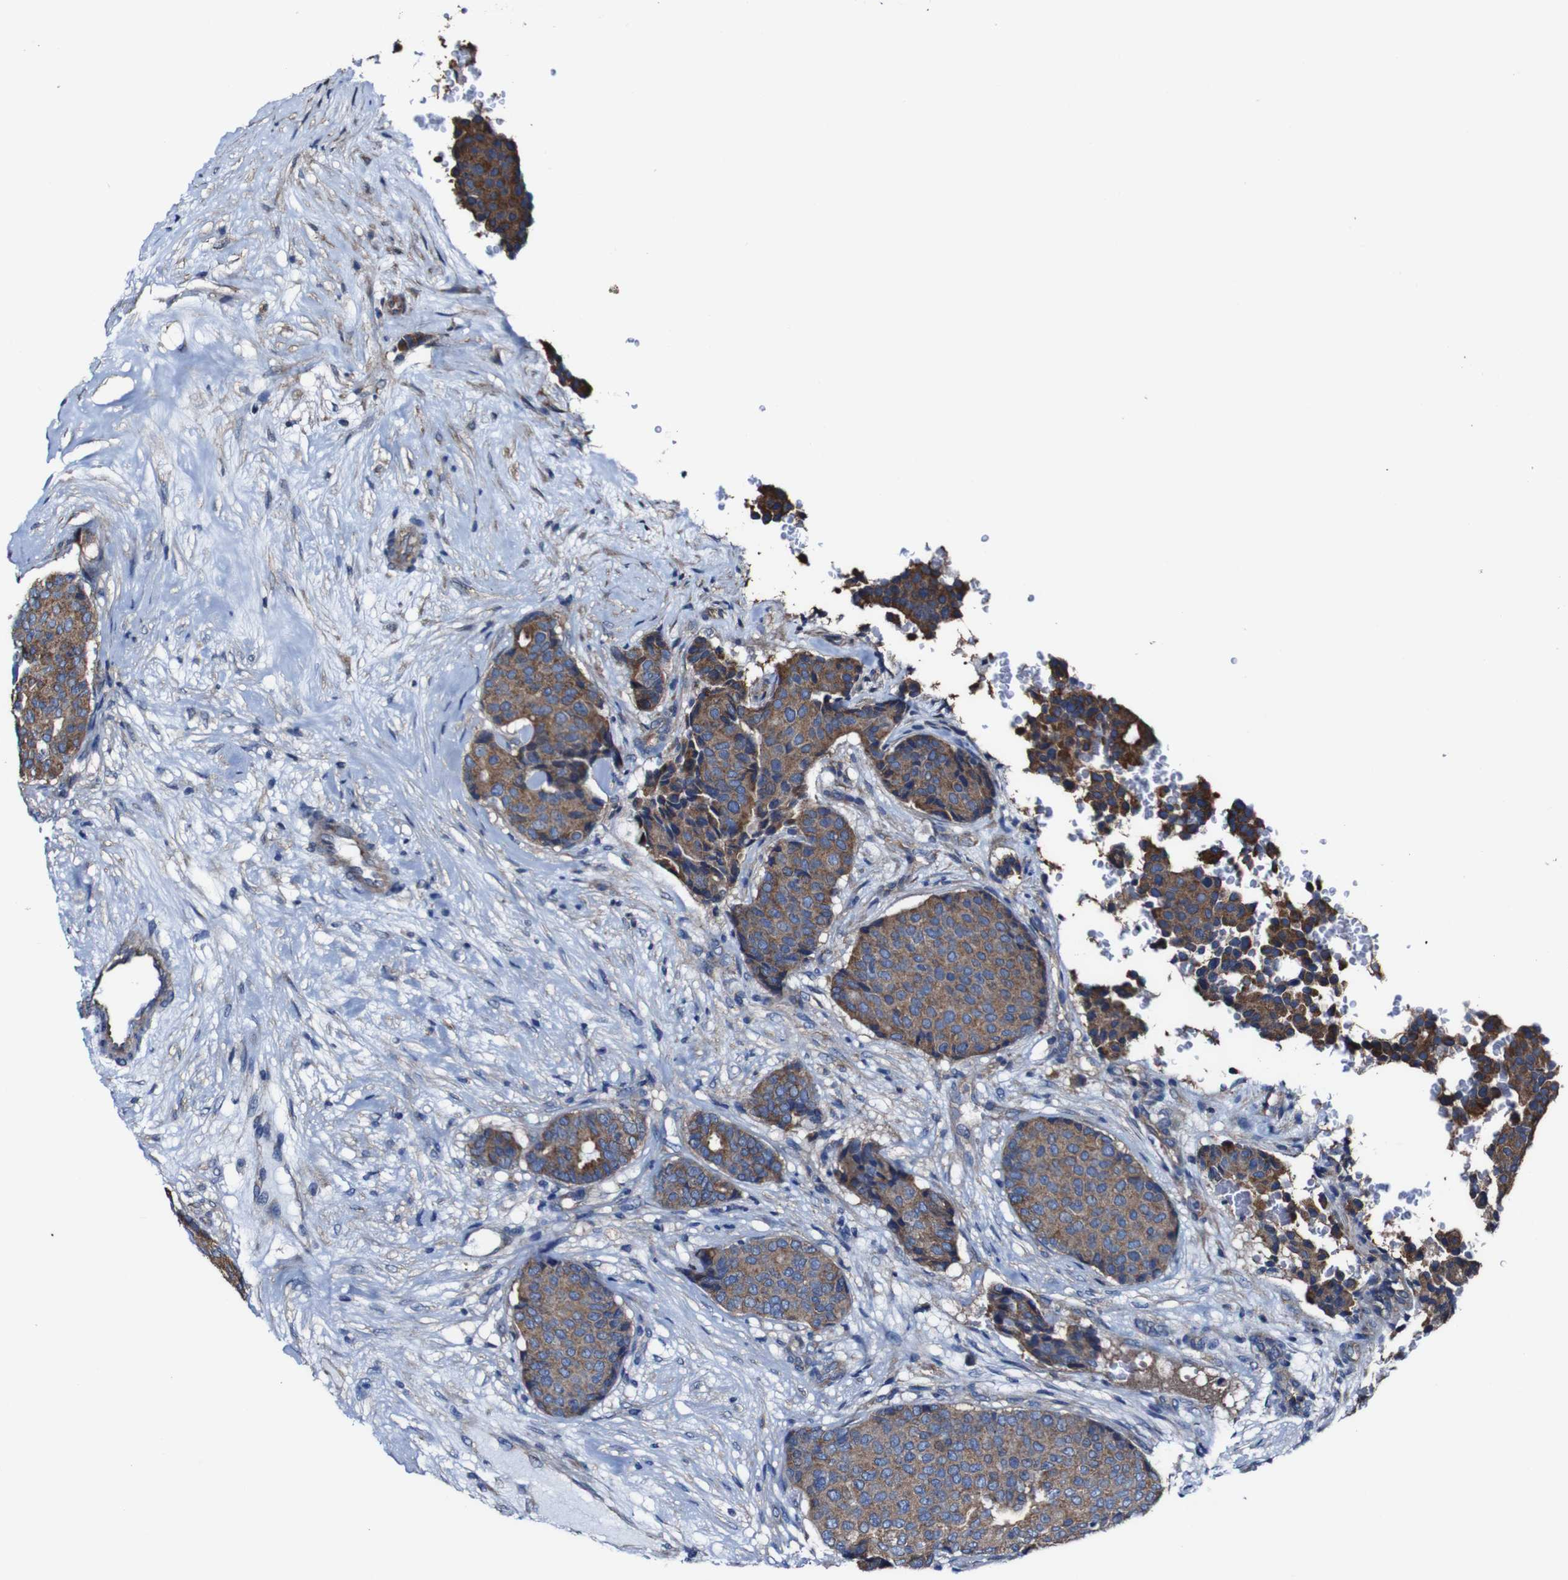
{"staining": {"intensity": "strong", "quantity": ">75%", "location": "cytoplasmic/membranous"}, "tissue": "breast cancer", "cell_type": "Tumor cells", "image_type": "cancer", "snomed": [{"axis": "morphology", "description": "Duct carcinoma"}, {"axis": "topography", "description": "Breast"}], "caption": "Immunohistochemistry staining of intraductal carcinoma (breast), which reveals high levels of strong cytoplasmic/membranous positivity in about >75% of tumor cells indicating strong cytoplasmic/membranous protein staining. The staining was performed using DAB (3,3'-diaminobenzidine) (brown) for protein detection and nuclei were counterstained in hematoxylin (blue).", "gene": "CSF1R", "patient": {"sex": "female", "age": 75}}